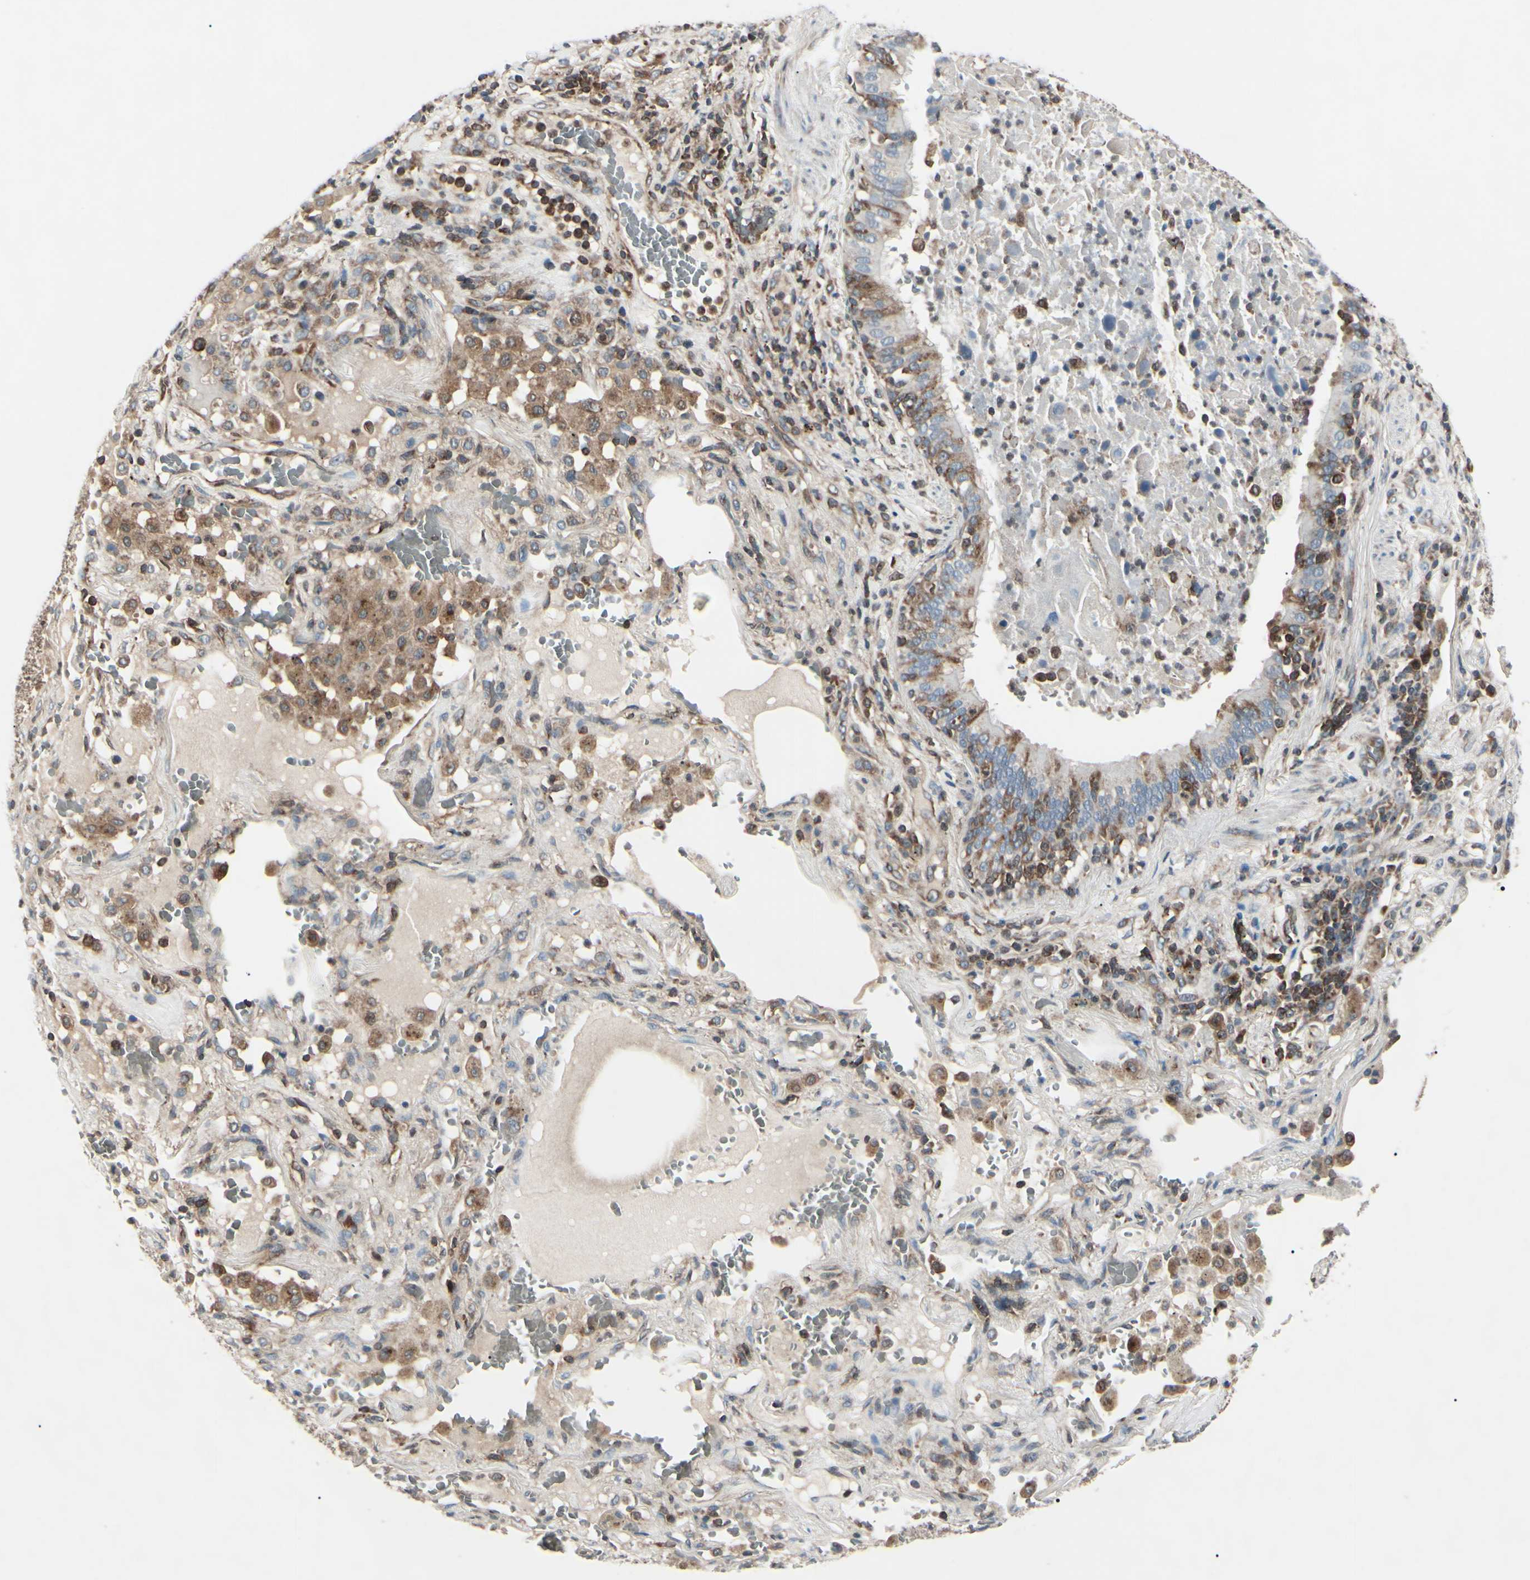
{"staining": {"intensity": "moderate", "quantity": "25%-75%", "location": "cytoplasmic/membranous,nuclear"}, "tissue": "lung cancer", "cell_type": "Tumor cells", "image_type": "cancer", "snomed": [{"axis": "morphology", "description": "Squamous cell carcinoma, NOS"}, {"axis": "topography", "description": "Lung"}], "caption": "Squamous cell carcinoma (lung) tissue exhibits moderate cytoplasmic/membranous and nuclear staining in approximately 25%-75% of tumor cells", "gene": "MAPRE1", "patient": {"sex": "male", "age": 57}}